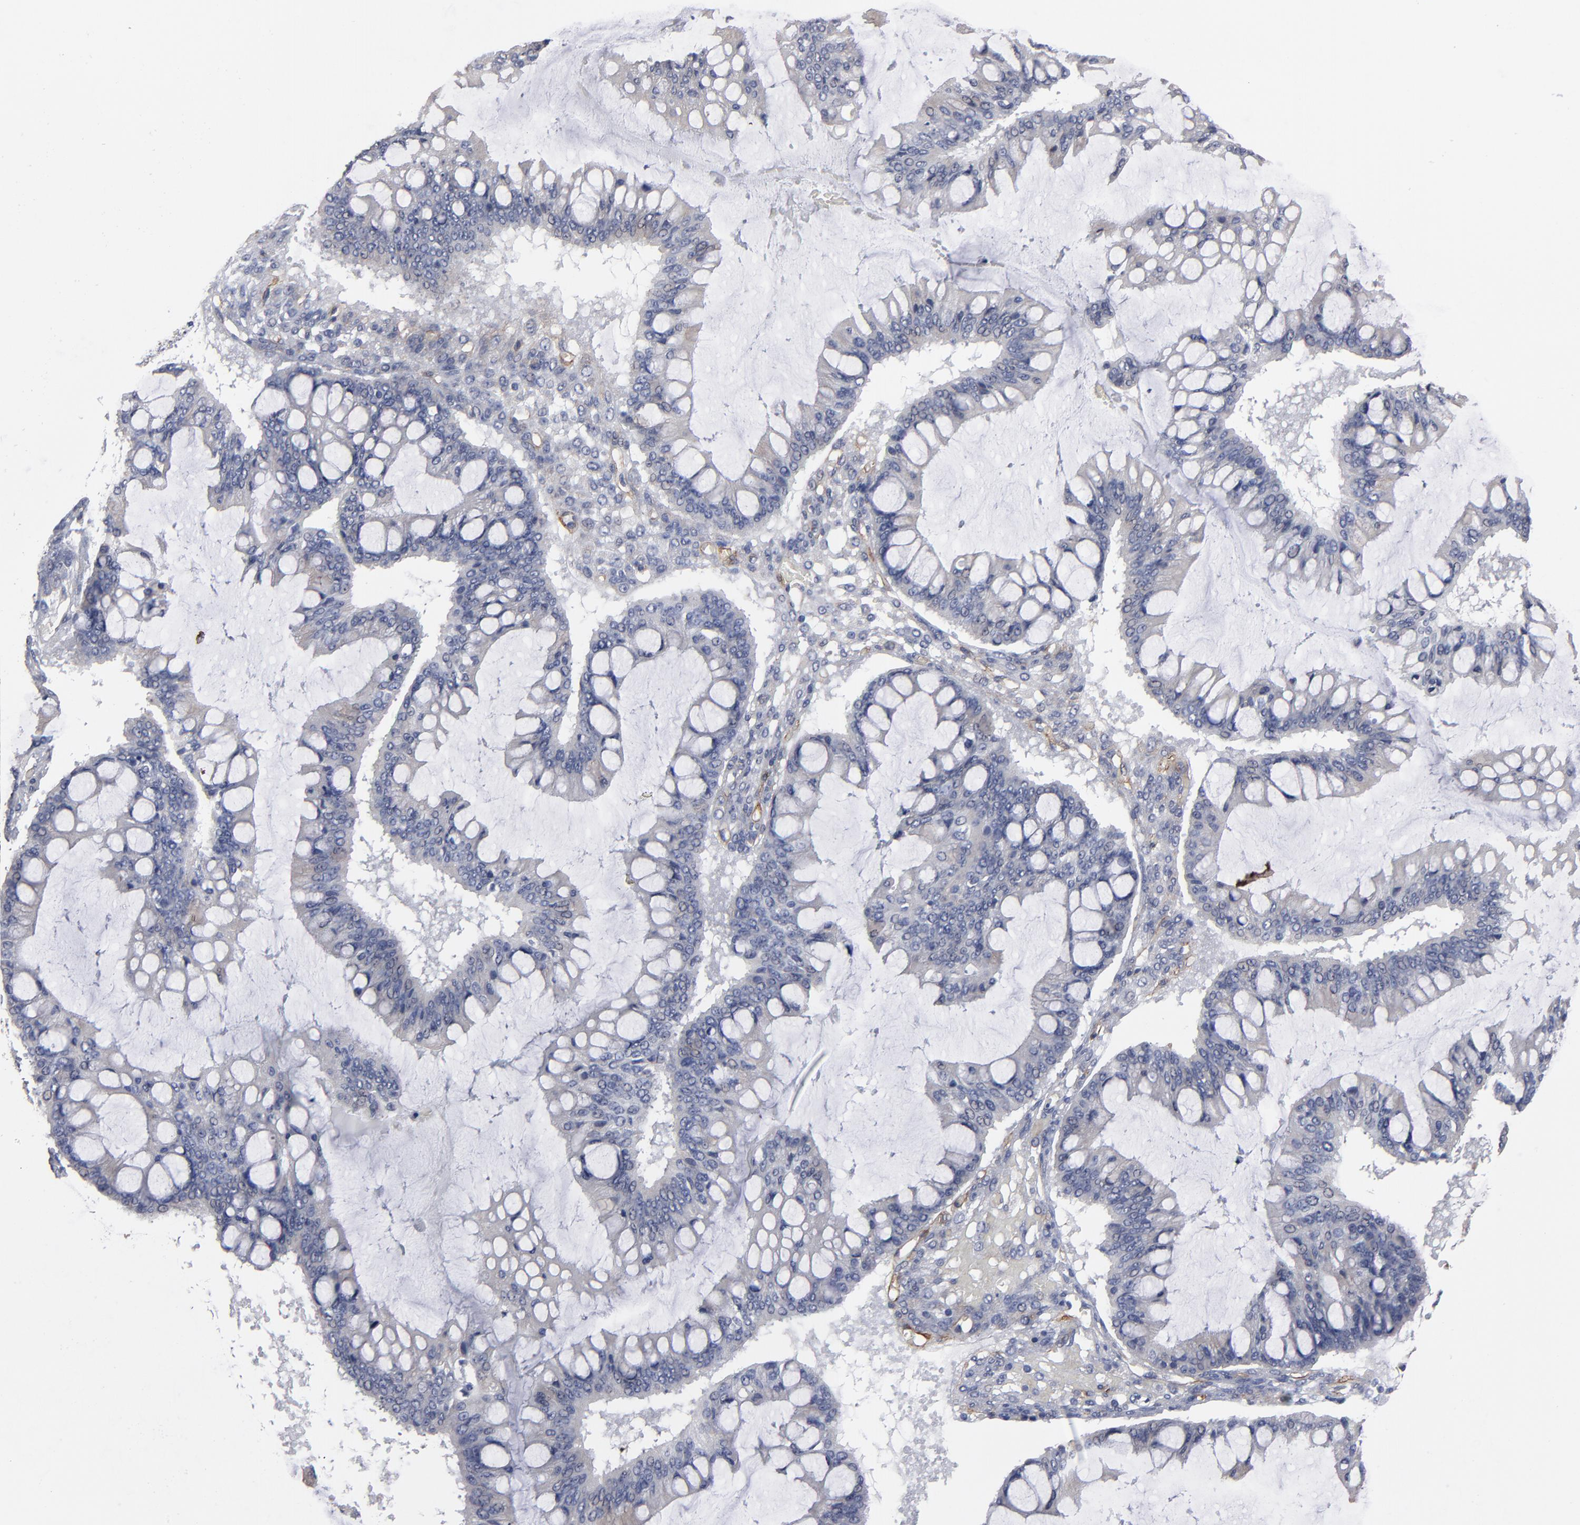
{"staining": {"intensity": "negative", "quantity": "none", "location": "none"}, "tissue": "ovarian cancer", "cell_type": "Tumor cells", "image_type": "cancer", "snomed": [{"axis": "morphology", "description": "Cystadenocarcinoma, mucinous, NOS"}, {"axis": "topography", "description": "Ovary"}], "caption": "This is a image of immunohistochemistry staining of ovarian mucinous cystadenocarcinoma, which shows no positivity in tumor cells. (IHC, brightfield microscopy, high magnification).", "gene": "ZNF175", "patient": {"sex": "female", "age": 73}}